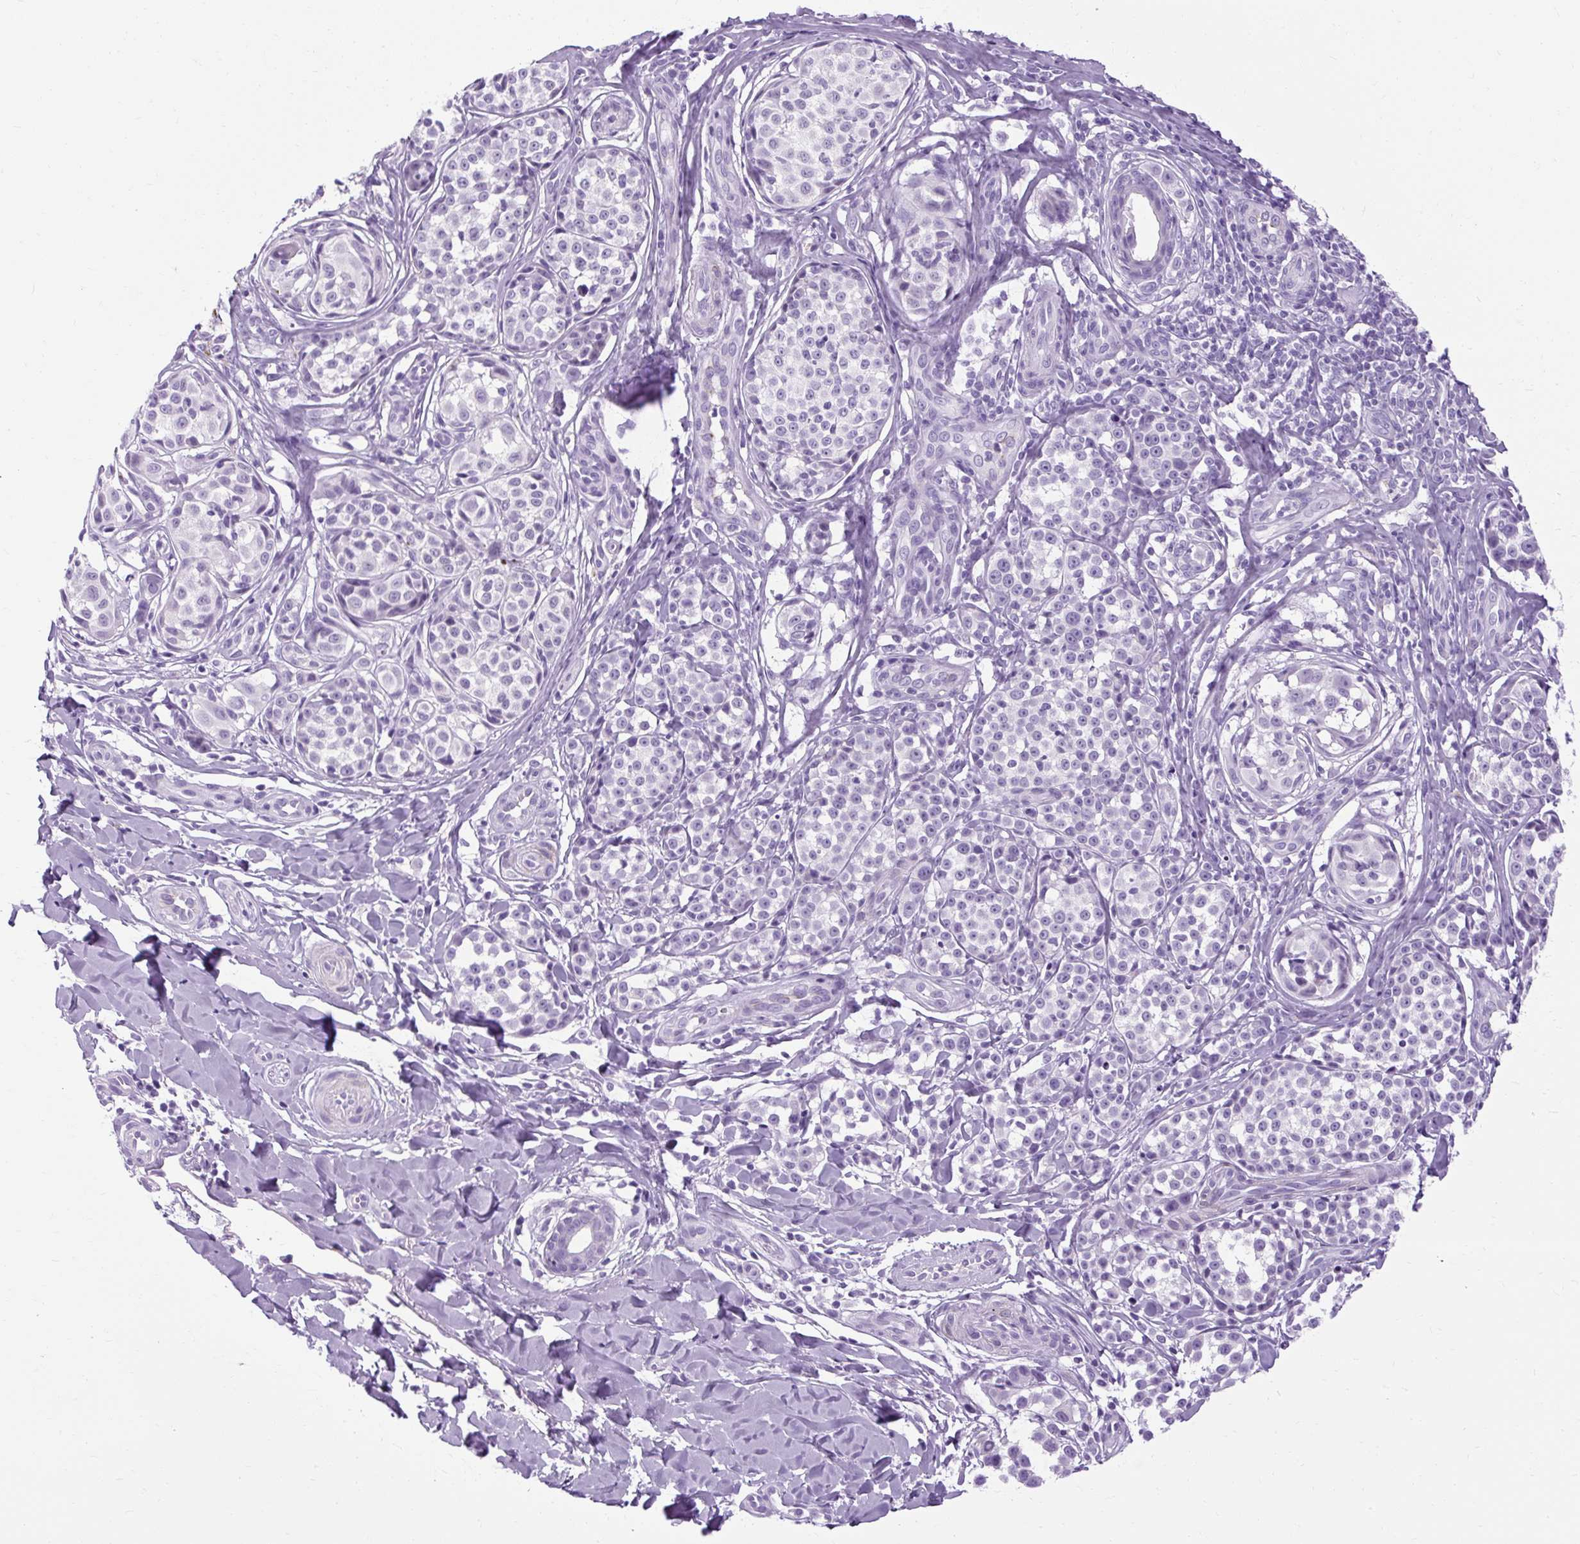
{"staining": {"intensity": "negative", "quantity": "none", "location": "none"}, "tissue": "melanoma", "cell_type": "Tumor cells", "image_type": "cancer", "snomed": [{"axis": "morphology", "description": "Malignant melanoma, NOS"}, {"axis": "topography", "description": "Skin"}], "caption": "This is a image of IHC staining of melanoma, which shows no staining in tumor cells. The staining is performed using DAB brown chromogen with nuclei counter-stained in using hematoxylin.", "gene": "B3GNT4", "patient": {"sex": "female", "age": 35}}